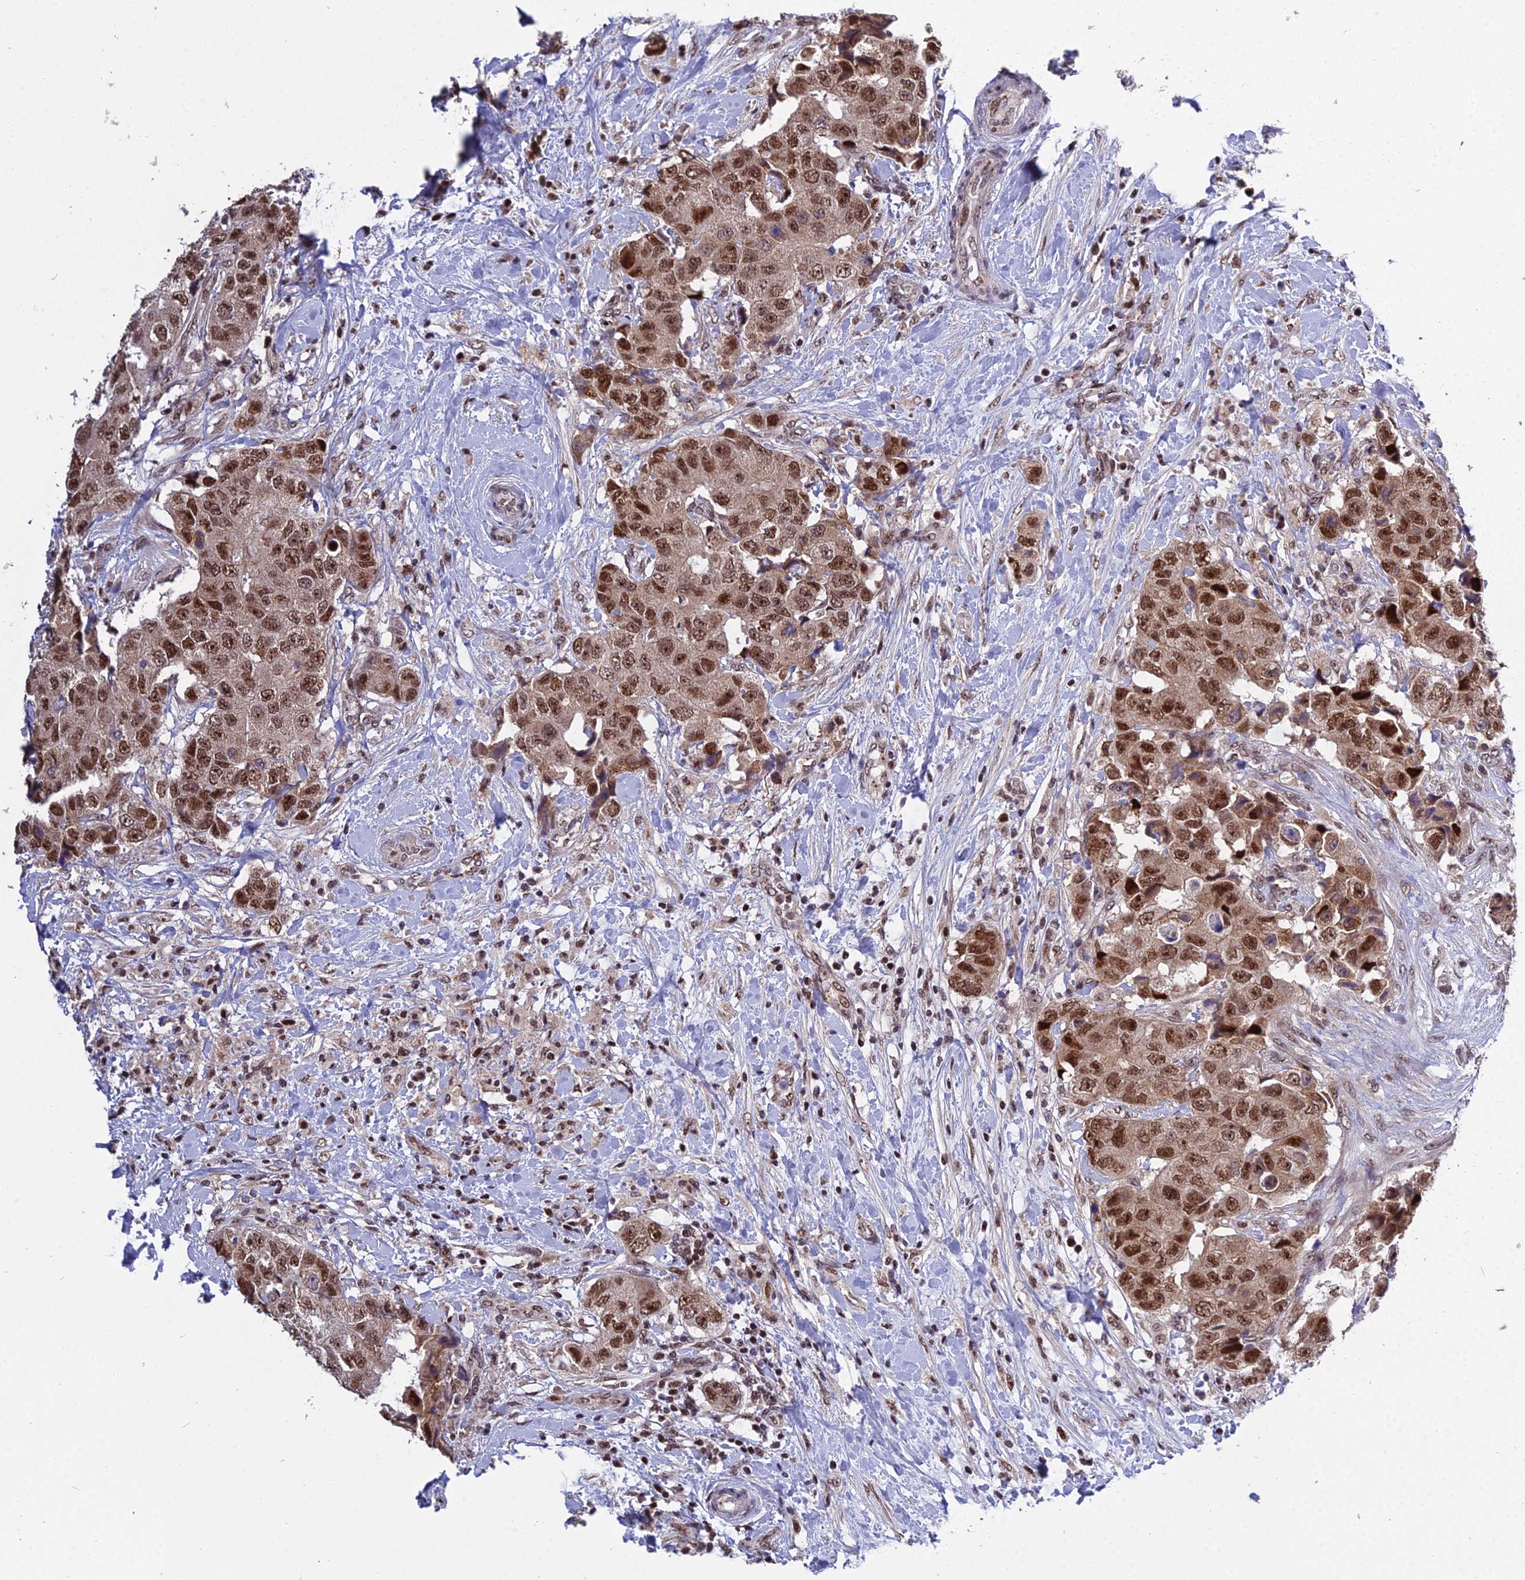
{"staining": {"intensity": "moderate", "quantity": ">75%", "location": "nuclear"}, "tissue": "breast cancer", "cell_type": "Tumor cells", "image_type": "cancer", "snomed": [{"axis": "morphology", "description": "Normal tissue, NOS"}, {"axis": "morphology", "description": "Duct carcinoma"}, {"axis": "topography", "description": "Breast"}], "caption": "The immunohistochemical stain shows moderate nuclear positivity in tumor cells of breast invasive ductal carcinoma tissue. The staining was performed using DAB (3,3'-diaminobenzidine), with brown indicating positive protein expression. Nuclei are stained blue with hematoxylin.", "gene": "ARL2", "patient": {"sex": "female", "age": 62}}